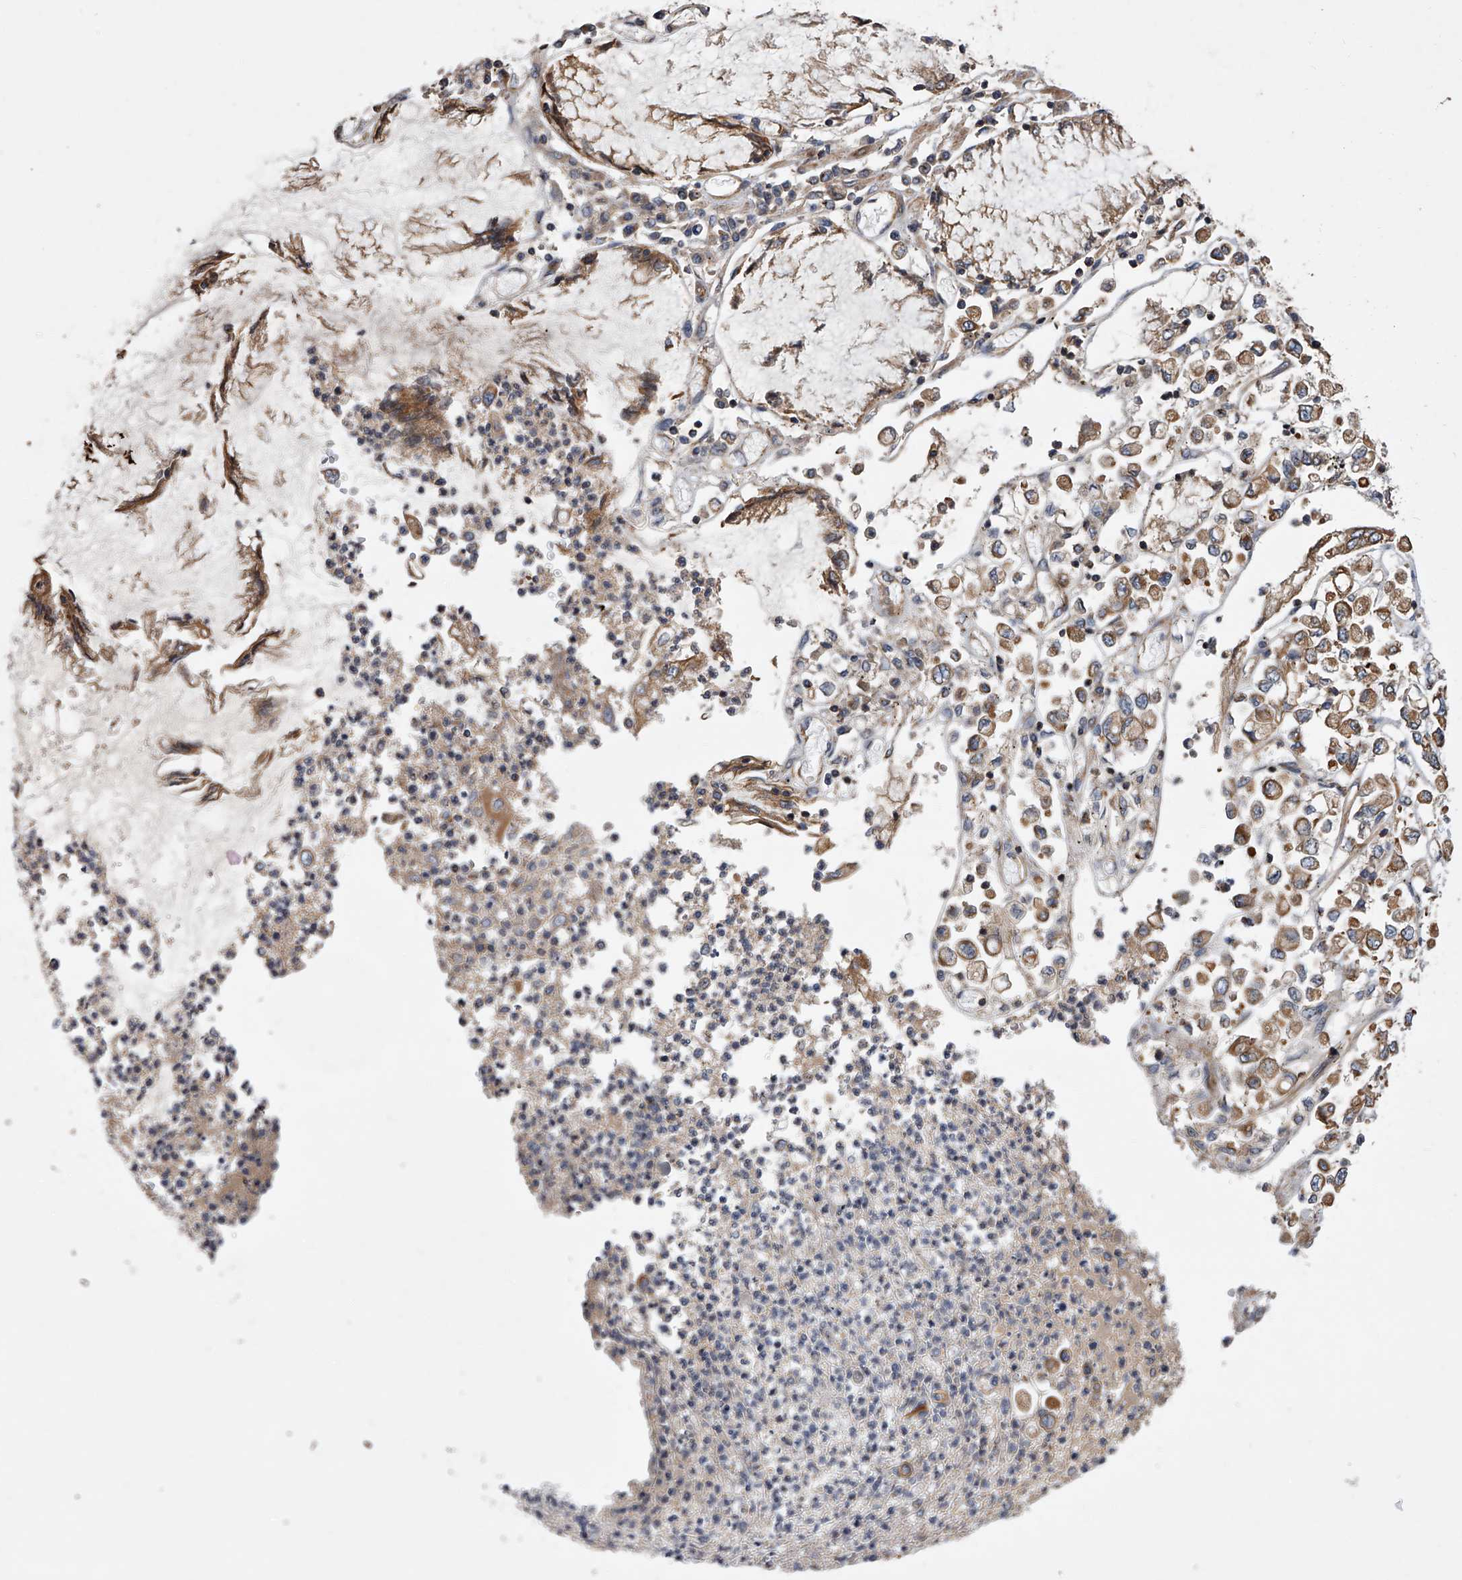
{"staining": {"intensity": "moderate", "quantity": "25%-75%", "location": "cytoplasmic/membranous"}, "tissue": "stomach cancer", "cell_type": "Tumor cells", "image_type": "cancer", "snomed": [{"axis": "morphology", "description": "Adenocarcinoma, NOS"}, {"axis": "topography", "description": "Stomach"}], "caption": "The micrograph shows staining of stomach adenocarcinoma, revealing moderate cytoplasmic/membranous protein staining (brown color) within tumor cells. Nuclei are stained in blue.", "gene": "USP47", "patient": {"sex": "female", "age": 76}}